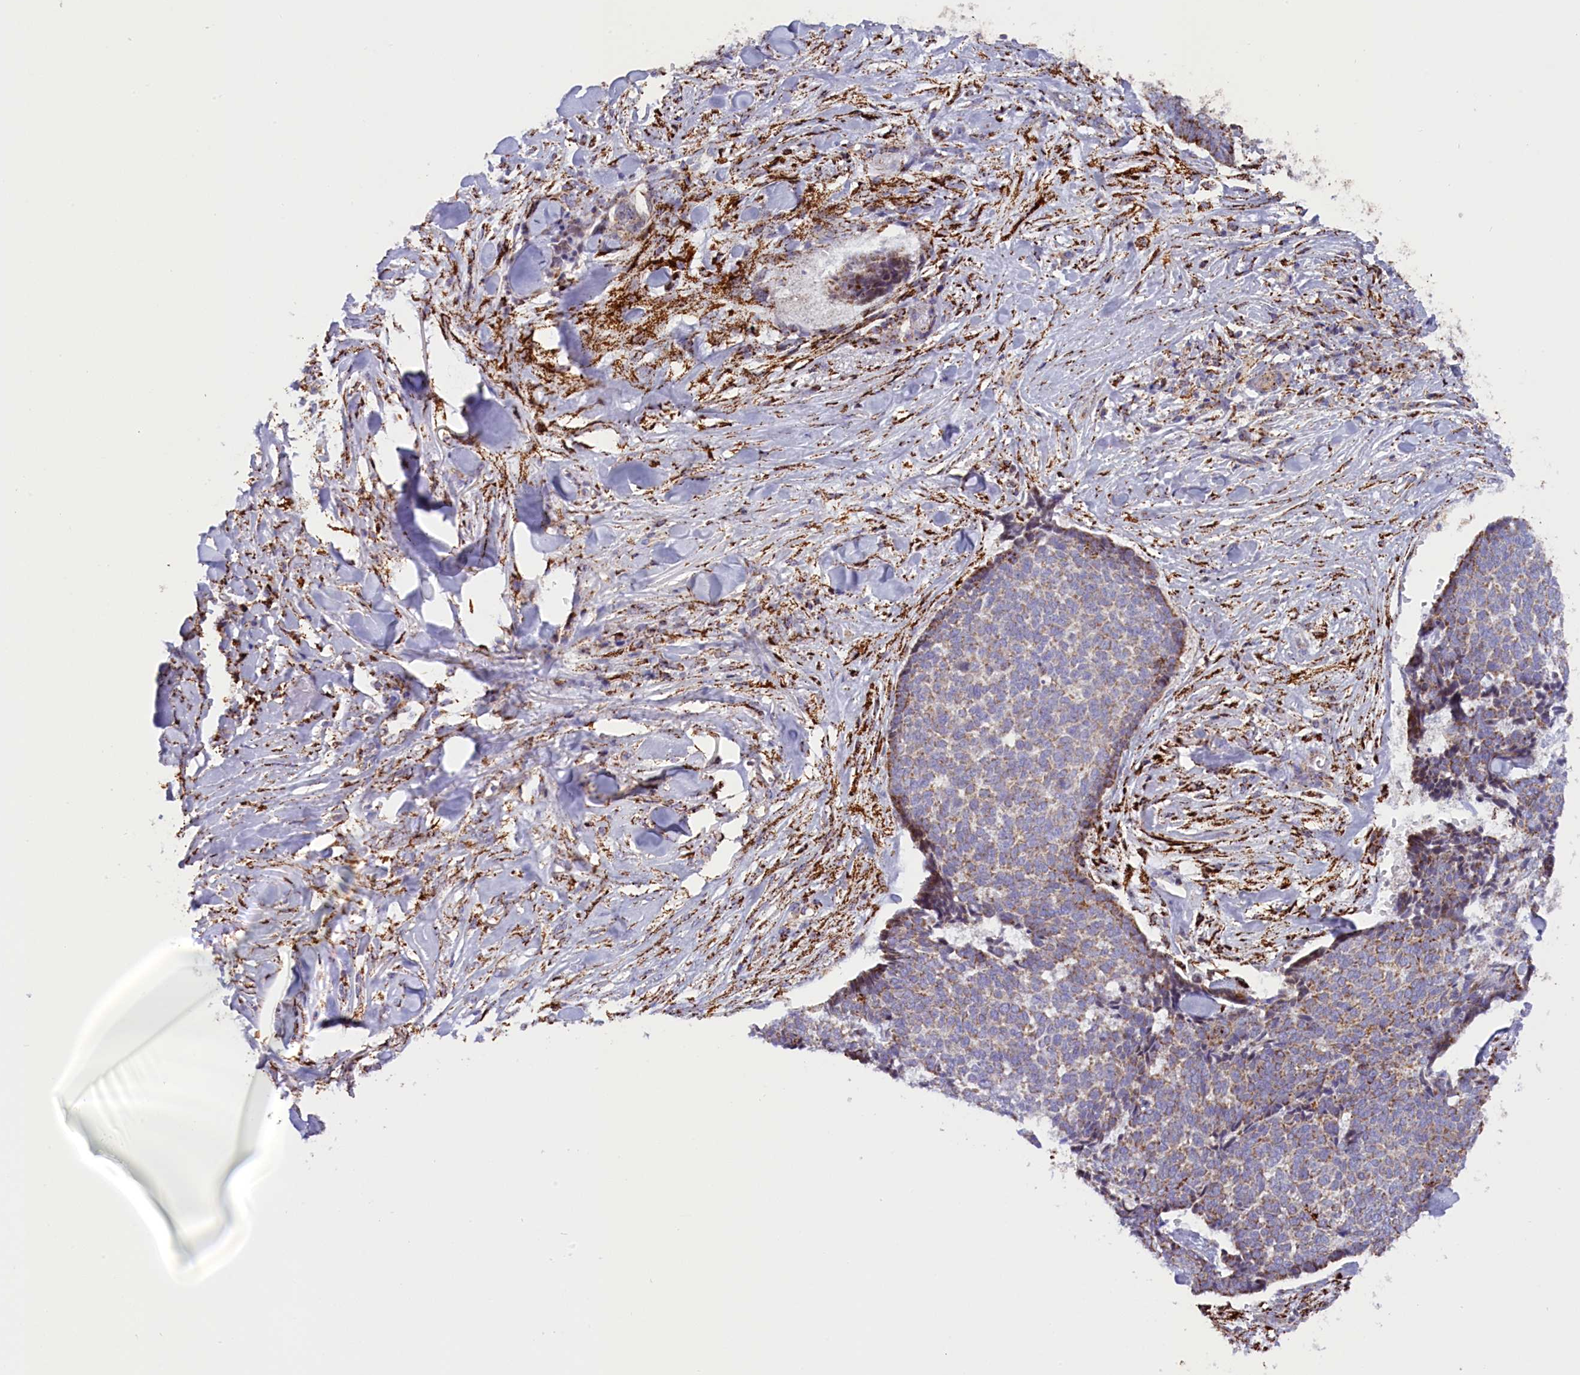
{"staining": {"intensity": "moderate", "quantity": "25%-75%", "location": "cytoplasmic/membranous"}, "tissue": "skin cancer", "cell_type": "Tumor cells", "image_type": "cancer", "snomed": [{"axis": "morphology", "description": "Basal cell carcinoma"}, {"axis": "topography", "description": "Skin"}], "caption": "Immunohistochemistry (IHC) of skin cancer (basal cell carcinoma) displays medium levels of moderate cytoplasmic/membranous expression in about 25%-75% of tumor cells. The staining was performed using DAB, with brown indicating positive protein expression. Nuclei are stained blue with hematoxylin.", "gene": "AKTIP", "patient": {"sex": "male", "age": 84}}